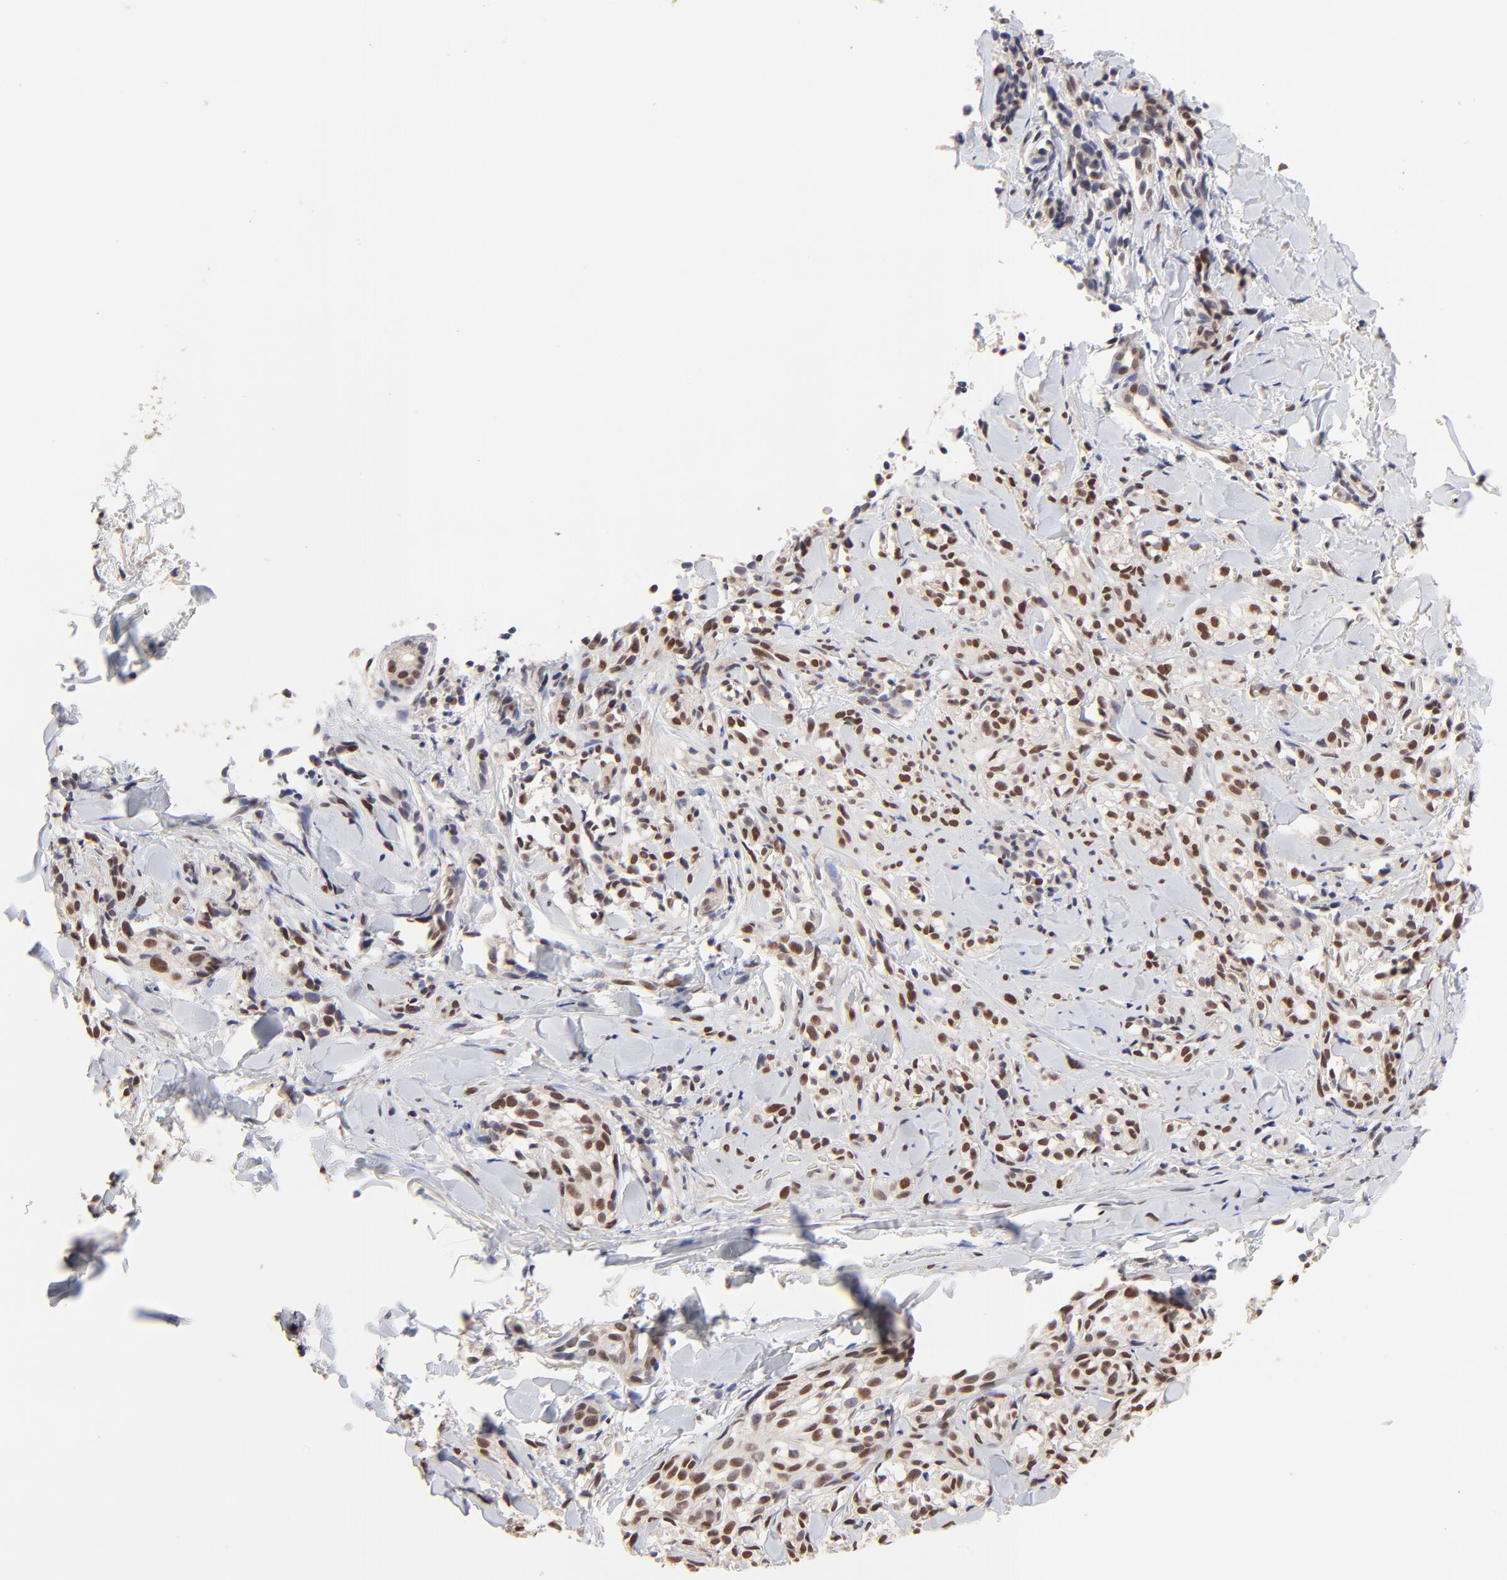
{"staining": {"intensity": "moderate", "quantity": ">75%", "location": "nuclear"}, "tissue": "melanoma", "cell_type": "Tumor cells", "image_type": "cancer", "snomed": [{"axis": "morphology", "description": "Malignant melanoma, Metastatic site"}, {"axis": "topography", "description": "Skin"}], "caption": "A photomicrograph of human melanoma stained for a protein demonstrates moderate nuclear brown staining in tumor cells. The staining is performed using DAB (3,3'-diaminobenzidine) brown chromogen to label protein expression. The nuclei are counter-stained blue using hematoxylin.", "gene": "DSN1", "patient": {"sex": "female", "age": 66}}